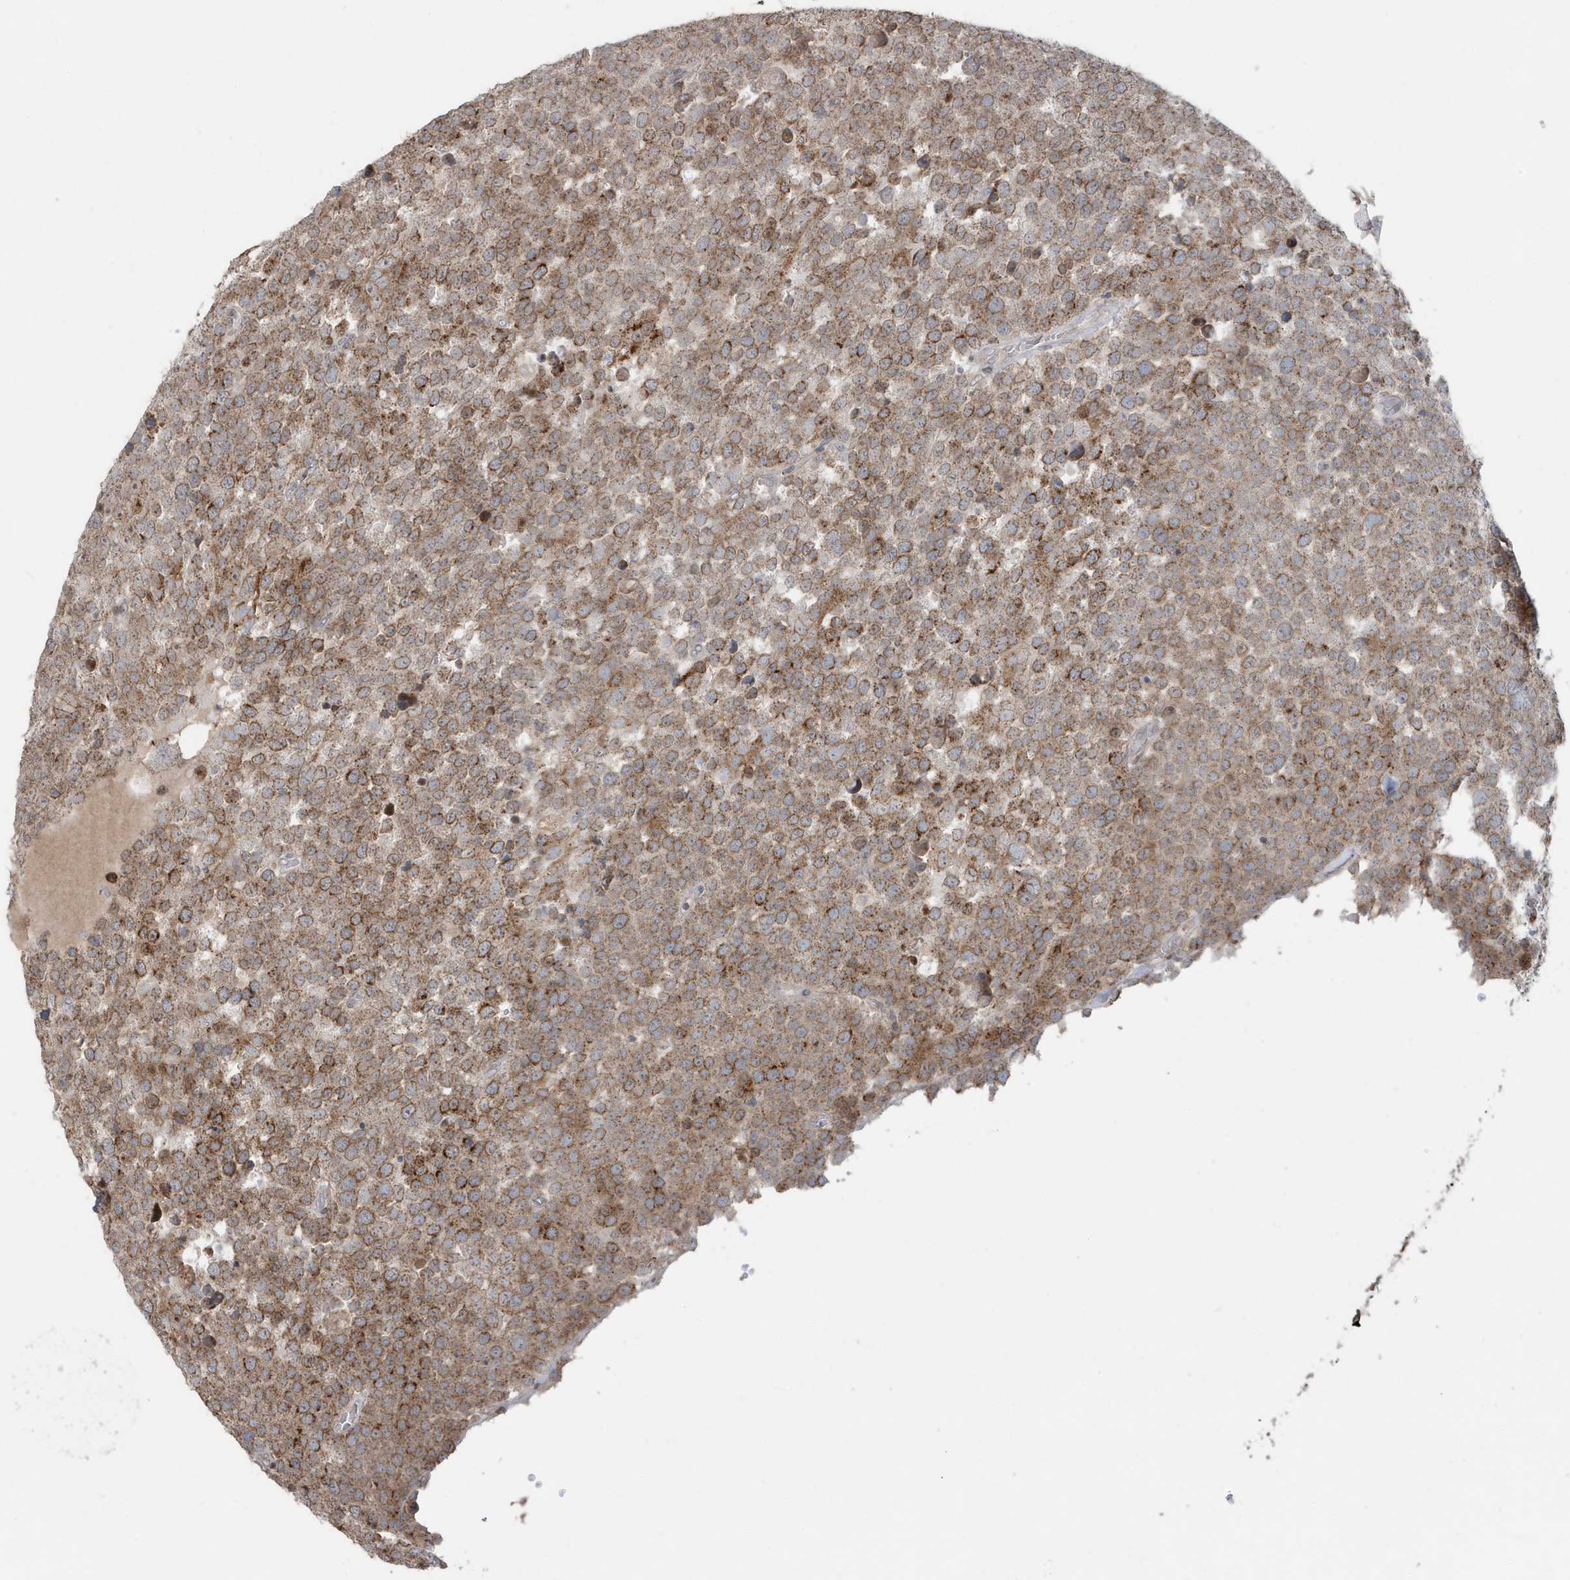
{"staining": {"intensity": "moderate", "quantity": ">75%", "location": "cytoplasmic/membranous"}, "tissue": "testis cancer", "cell_type": "Tumor cells", "image_type": "cancer", "snomed": [{"axis": "morphology", "description": "Seminoma, NOS"}, {"axis": "topography", "description": "Testis"}], "caption": "Immunohistochemistry image of testis seminoma stained for a protein (brown), which reveals medium levels of moderate cytoplasmic/membranous expression in approximately >75% of tumor cells.", "gene": "RER1", "patient": {"sex": "male", "age": 71}}